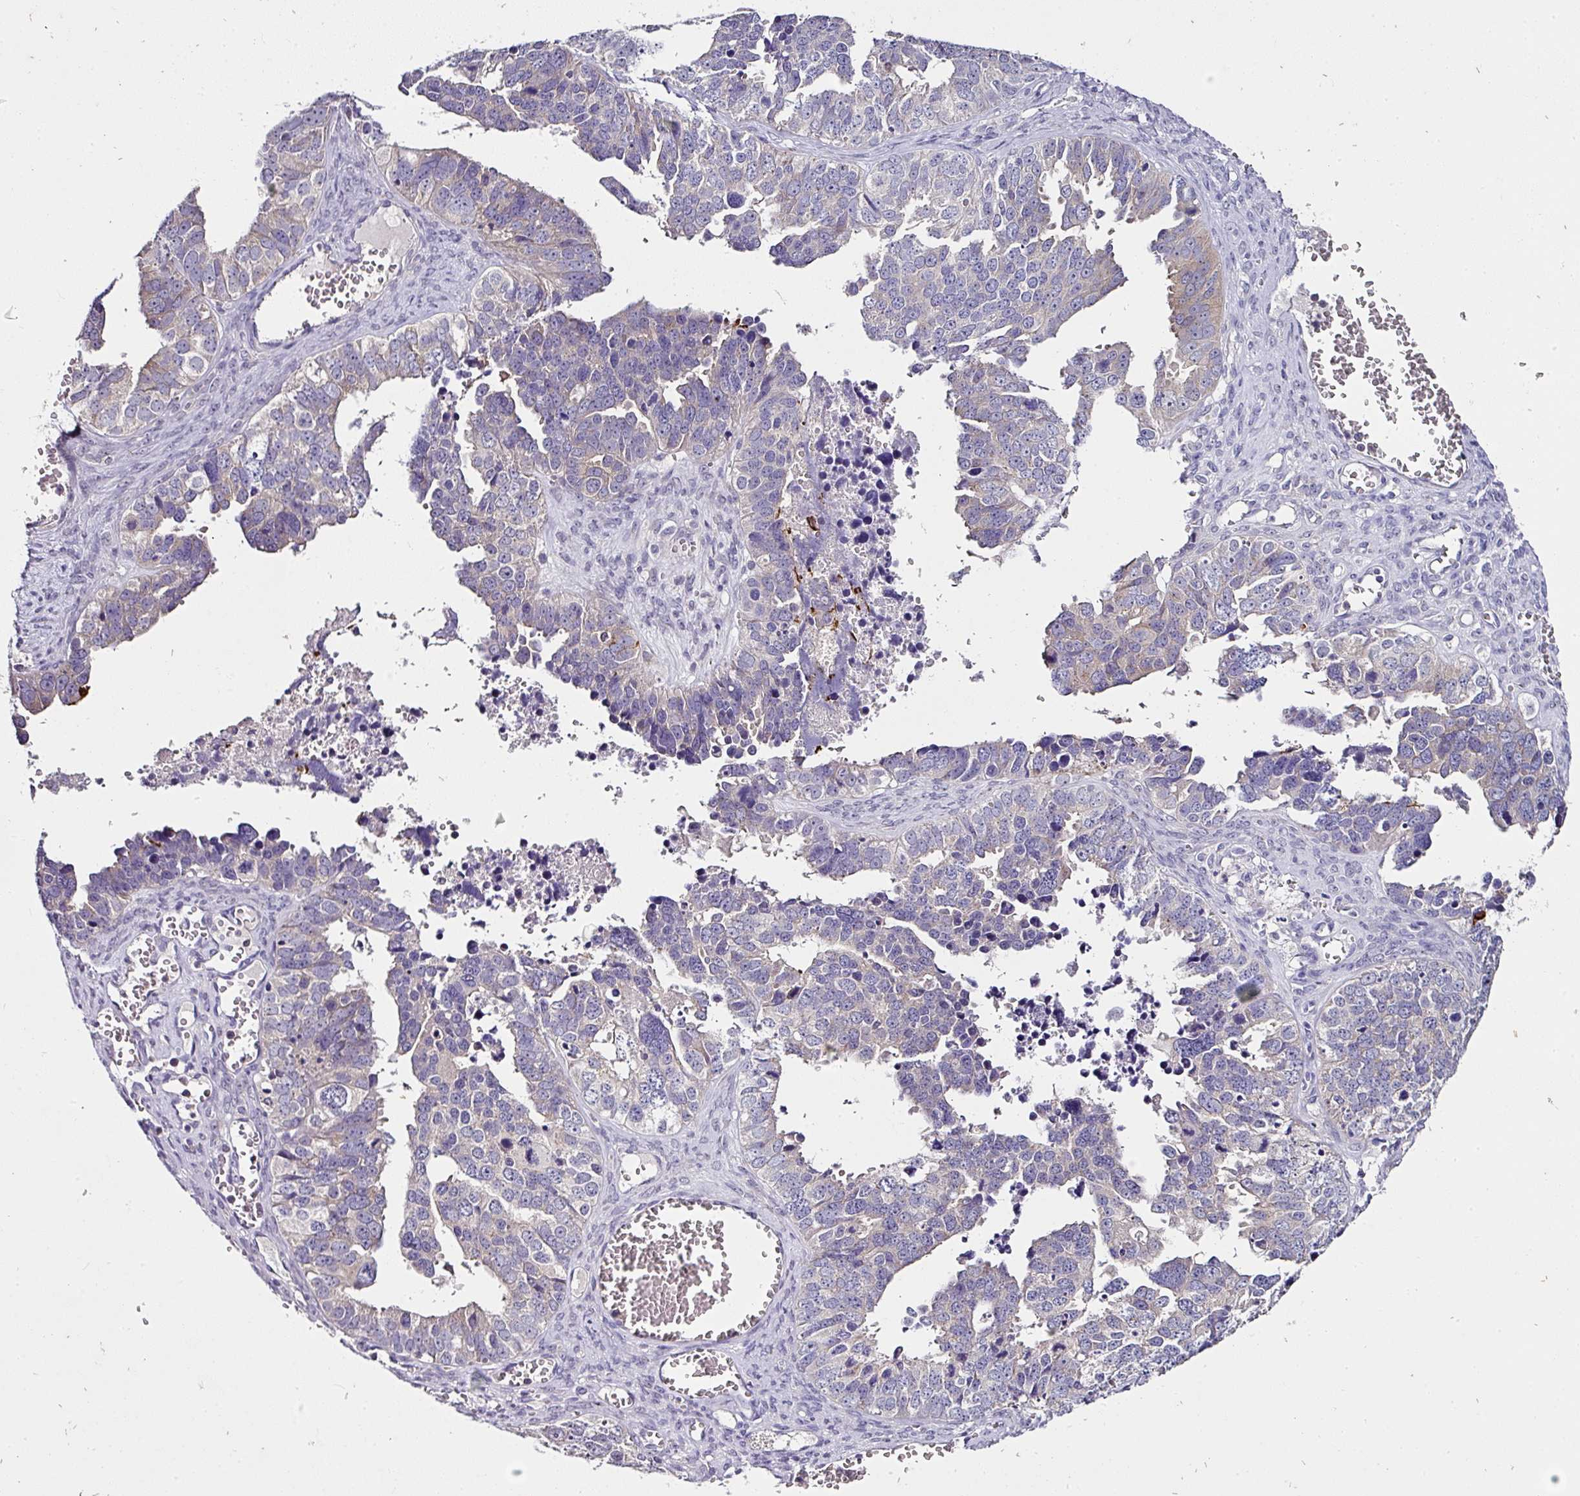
{"staining": {"intensity": "negative", "quantity": "none", "location": "none"}, "tissue": "ovarian cancer", "cell_type": "Tumor cells", "image_type": "cancer", "snomed": [{"axis": "morphology", "description": "Cystadenocarcinoma, serous, NOS"}, {"axis": "topography", "description": "Ovary"}], "caption": "This is an immunohistochemistry (IHC) photomicrograph of human ovarian cancer (serous cystadenocarcinoma). There is no positivity in tumor cells.", "gene": "SKIC2", "patient": {"sex": "female", "age": 76}}